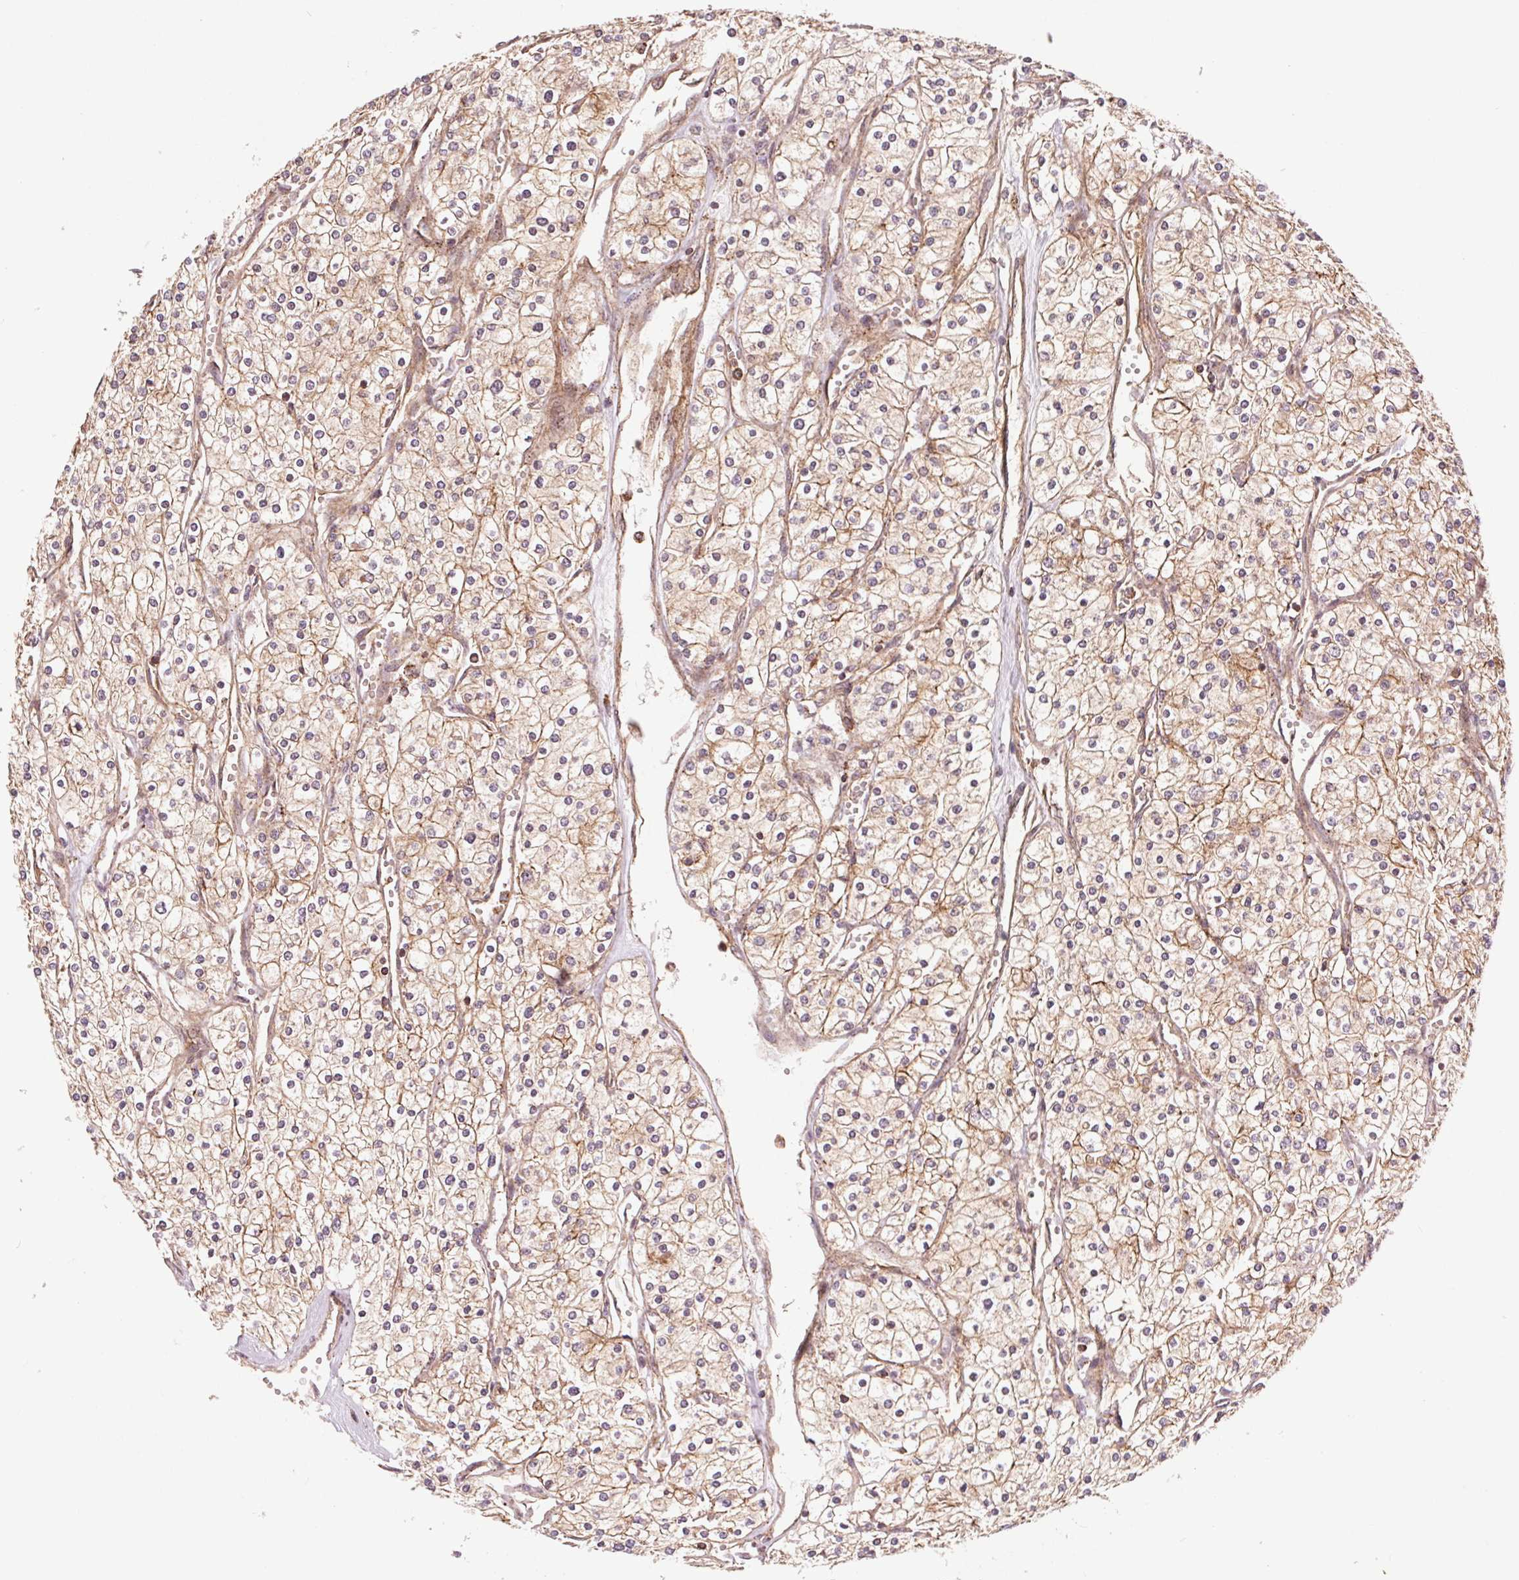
{"staining": {"intensity": "weak", "quantity": ">75%", "location": "cytoplasmic/membranous"}, "tissue": "renal cancer", "cell_type": "Tumor cells", "image_type": "cancer", "snomed": [{"axis": "morphology", "description": "Adenocarcinoma, NOS"}, {"axis": "topography", "description": "Kidney"}], "caption": "Tumor cells reveal low levels of weak cytoplasmic/membranous staining in approximately >75% of cells in renal cancer.", "gene": "CHMP4B", "patient": {"sex": "male", "age": 80}}